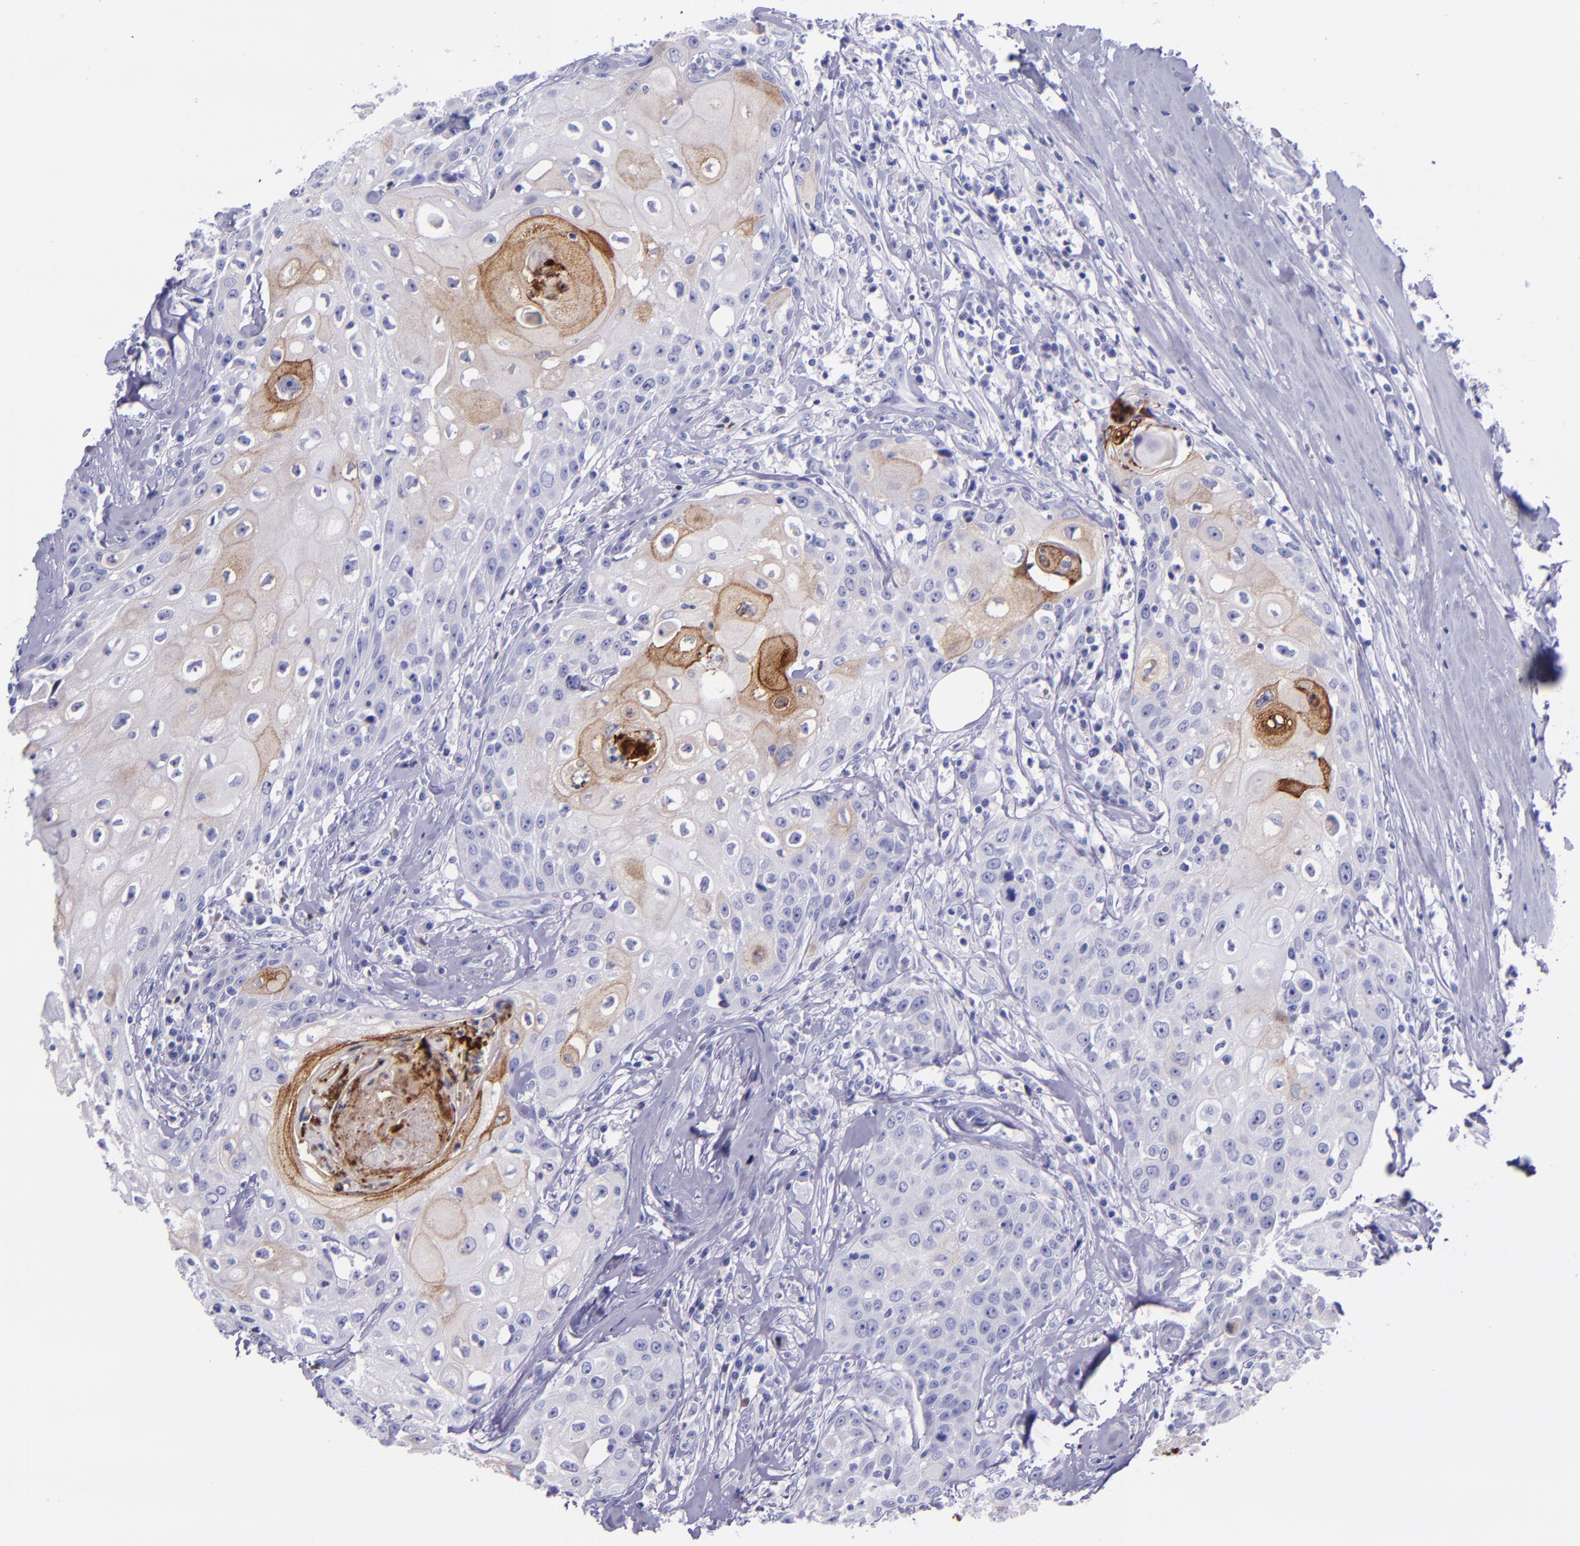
{"staining": {"intensity": "weak", "quantity": "<25%", "location": "cytoplasmic/membranous"}, "tissue": "head and neck cancer", "cell_type": "Tumor cells", "image_type": "cancer", "snomed": [{"axis": "morphology", "description": "Squamous cell carcinoma, NOS"}, {"axis": "topography", "description": "Oral tissue"}, {"axis": "topography", "description": "Head-Neck"}], "caption": "Tumor cells are negative for brown protein staining in head and neck cancer. (Brightfield microscopy of DAB (3,3'-diaminobenzidine) immunohistochemistry at high magnification).", "gene": "SLPI", "patient": {"sex": "female", "age": 82}}